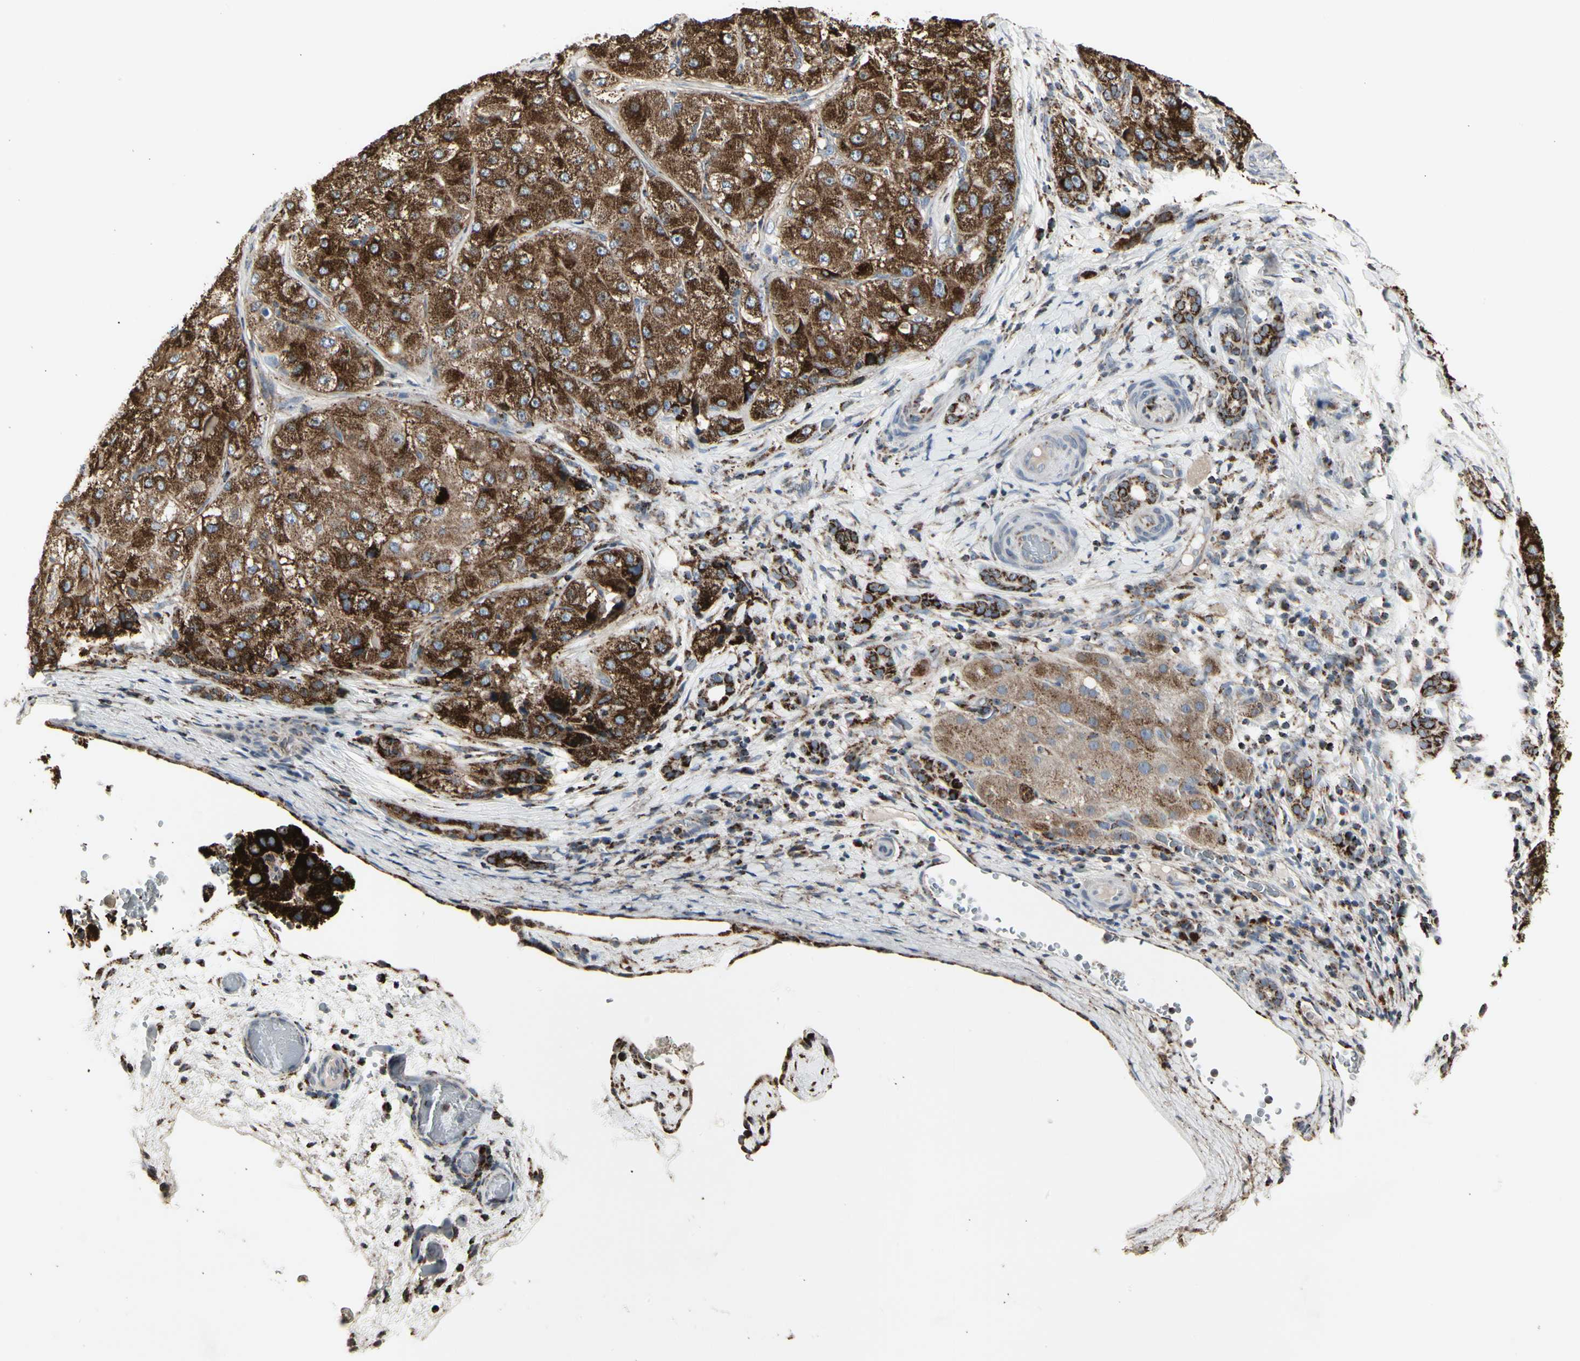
{"staining": {"intensity": "strong", "quantity": ">75%", "location": "cytoplasmic/membranous"}, "tissue": "liver cancer", "cell_type": "Tumor cells", "image_type": "cancer", "snomed": [{"axis": "morphology", "description": "Carcinoma, Hepatocellular, NOS"}, {"axis": "topography", "description": "Liver"}], "caption": "This is a photomicrograph of immunohistochemistry staining of liver cancer, which shows strong staining in the cytoplasmic/membranous of tumor cells.", "gene": "TMEM176A", "patient": {"sex": "male", "age": 80}}